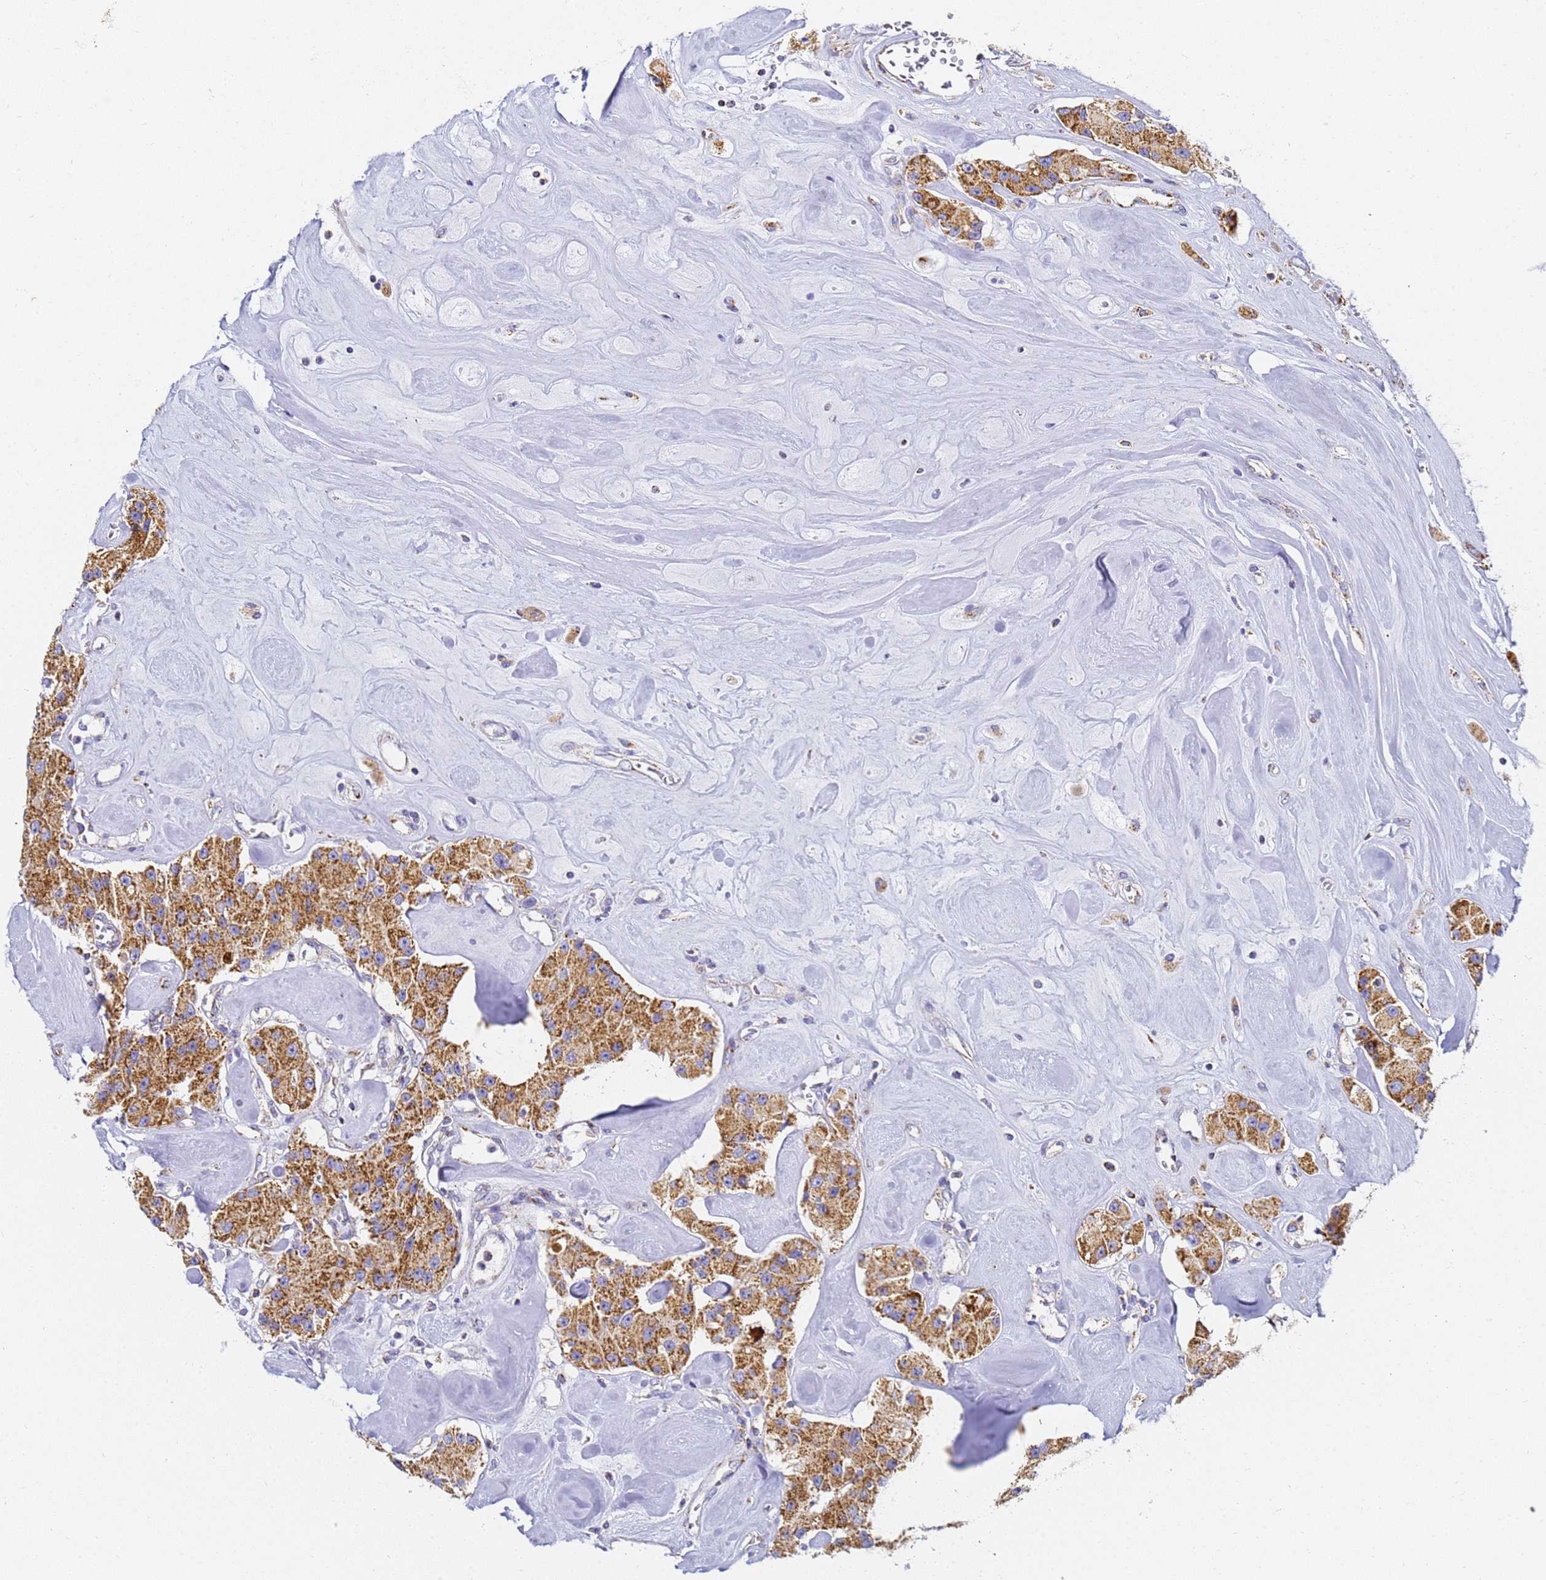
{"staining": {"intensity": "strong", "quantity": ">75%", "location": "cytoplasmic/membranous"}, "tissue": "carcinoid", "cell_type": "Tumor cells", "image_type": "cancer", "snomed": [{"axis": "morphology", "description": "Carcinoid, malignant, NOS"}, {"axis": "topography", "description": "Pancreas"}], "caption": "Protein expression analysis of human malignant carcinoid reveals strong cytoplasmic/membranous staining in approximately >75% of tumor cells.", "gene": "CNIH4", "patient": {"sex": "male", "age": 41}}